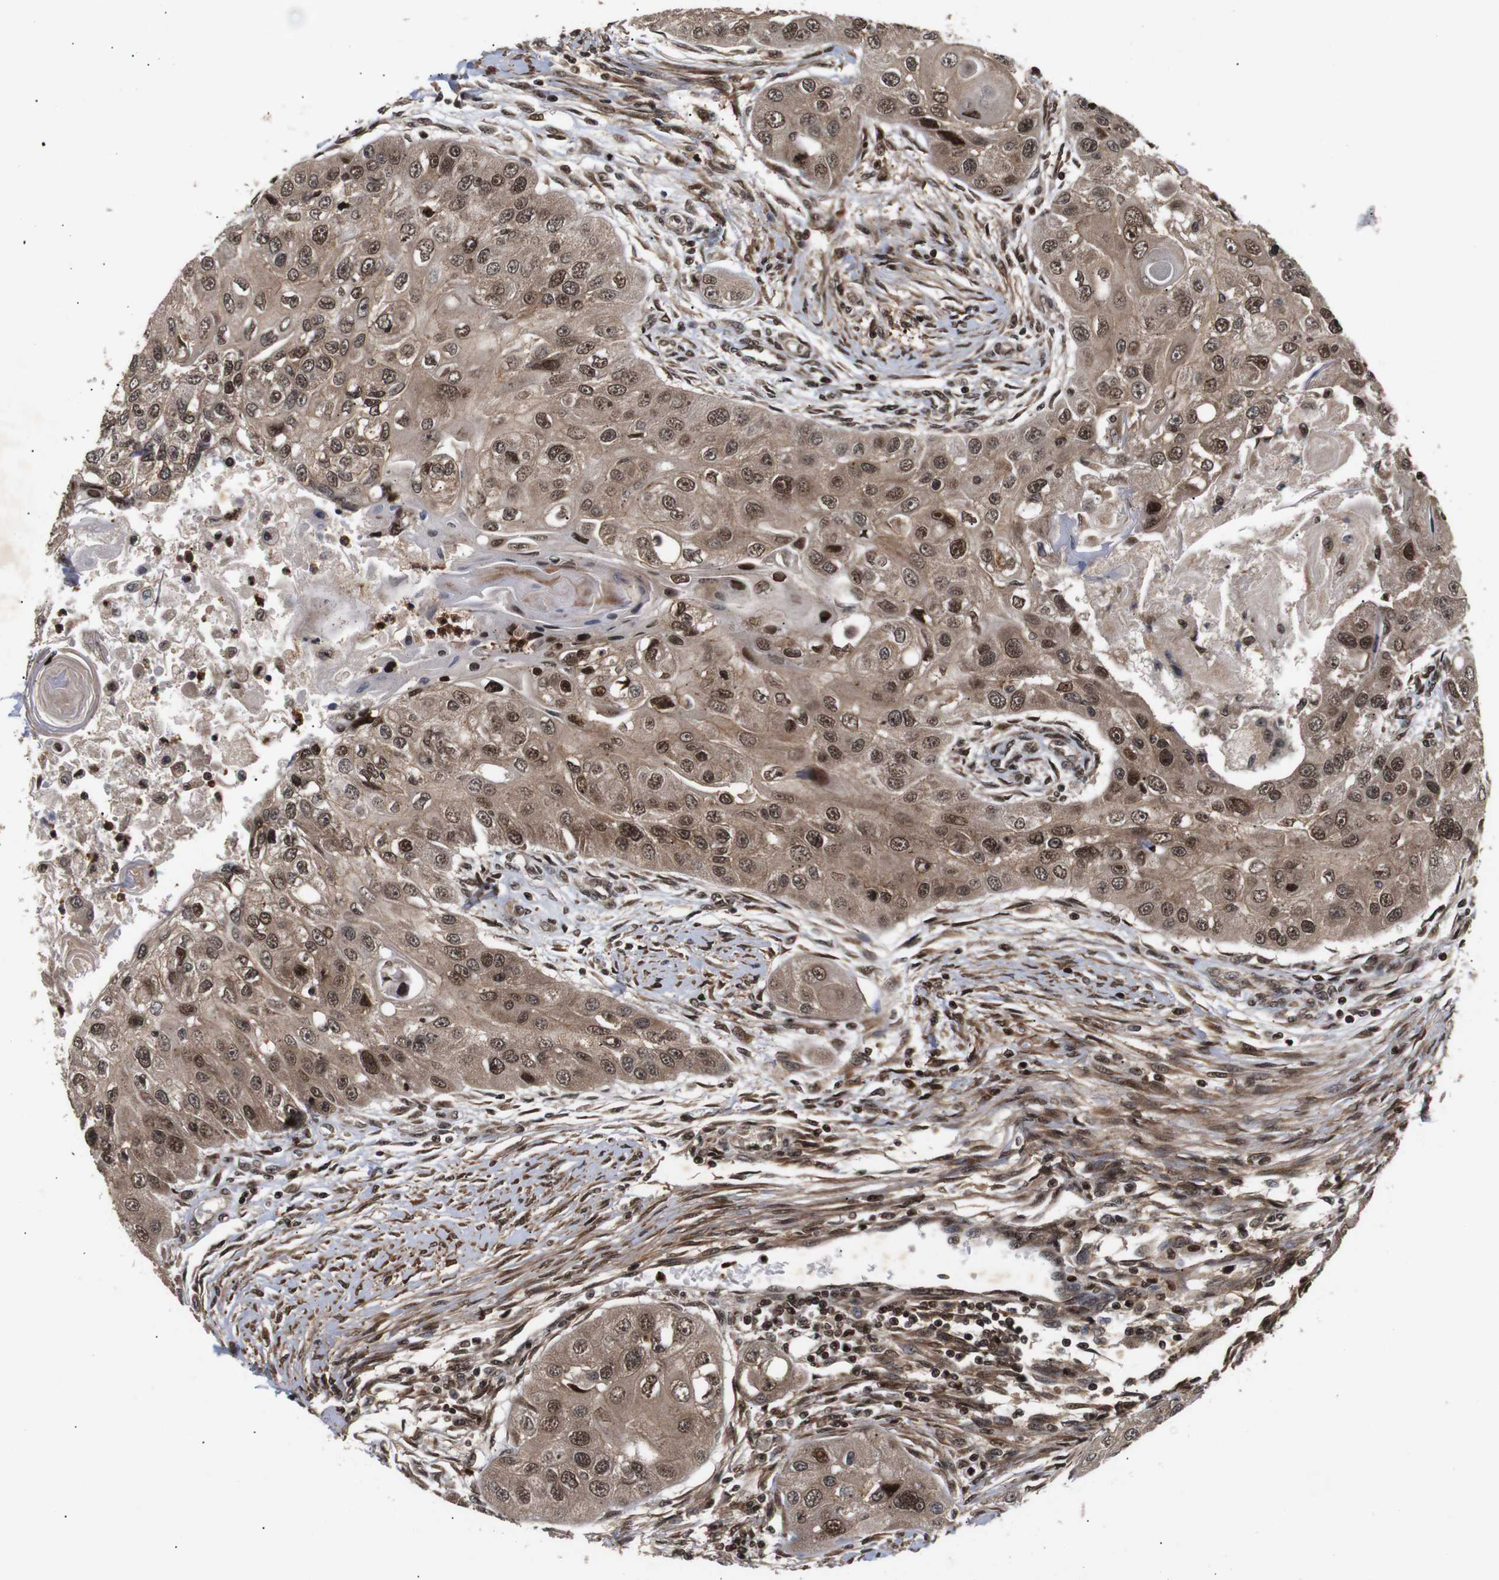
{"staining": {"intensity": "moderate", "quantity": ">75%", "location": "cytoplasmic/membranous,nuclear"}, "tissue": "head and neck cancer", "cell_type": "Tumor cells", "image_type": "cancer", "snomed": [{"axis": "morphology", "description": "Normal tissue, NOS"}, {"axis": "morphology", "description": "Squamous cell carcinoma, NOS"}, {"axis": "topography", "description": "Skeletal muscle"}, {"axis": "topography", "description": "Head-Neck"}], "caption": "A brown stain shows moderate cytoplasmic/membranous and nuclear expression of a protein in head and neck squamous cell carcinoma tumor cells.", "gene": "KIF23", "patient": {"sex": "male", "age": 51}}